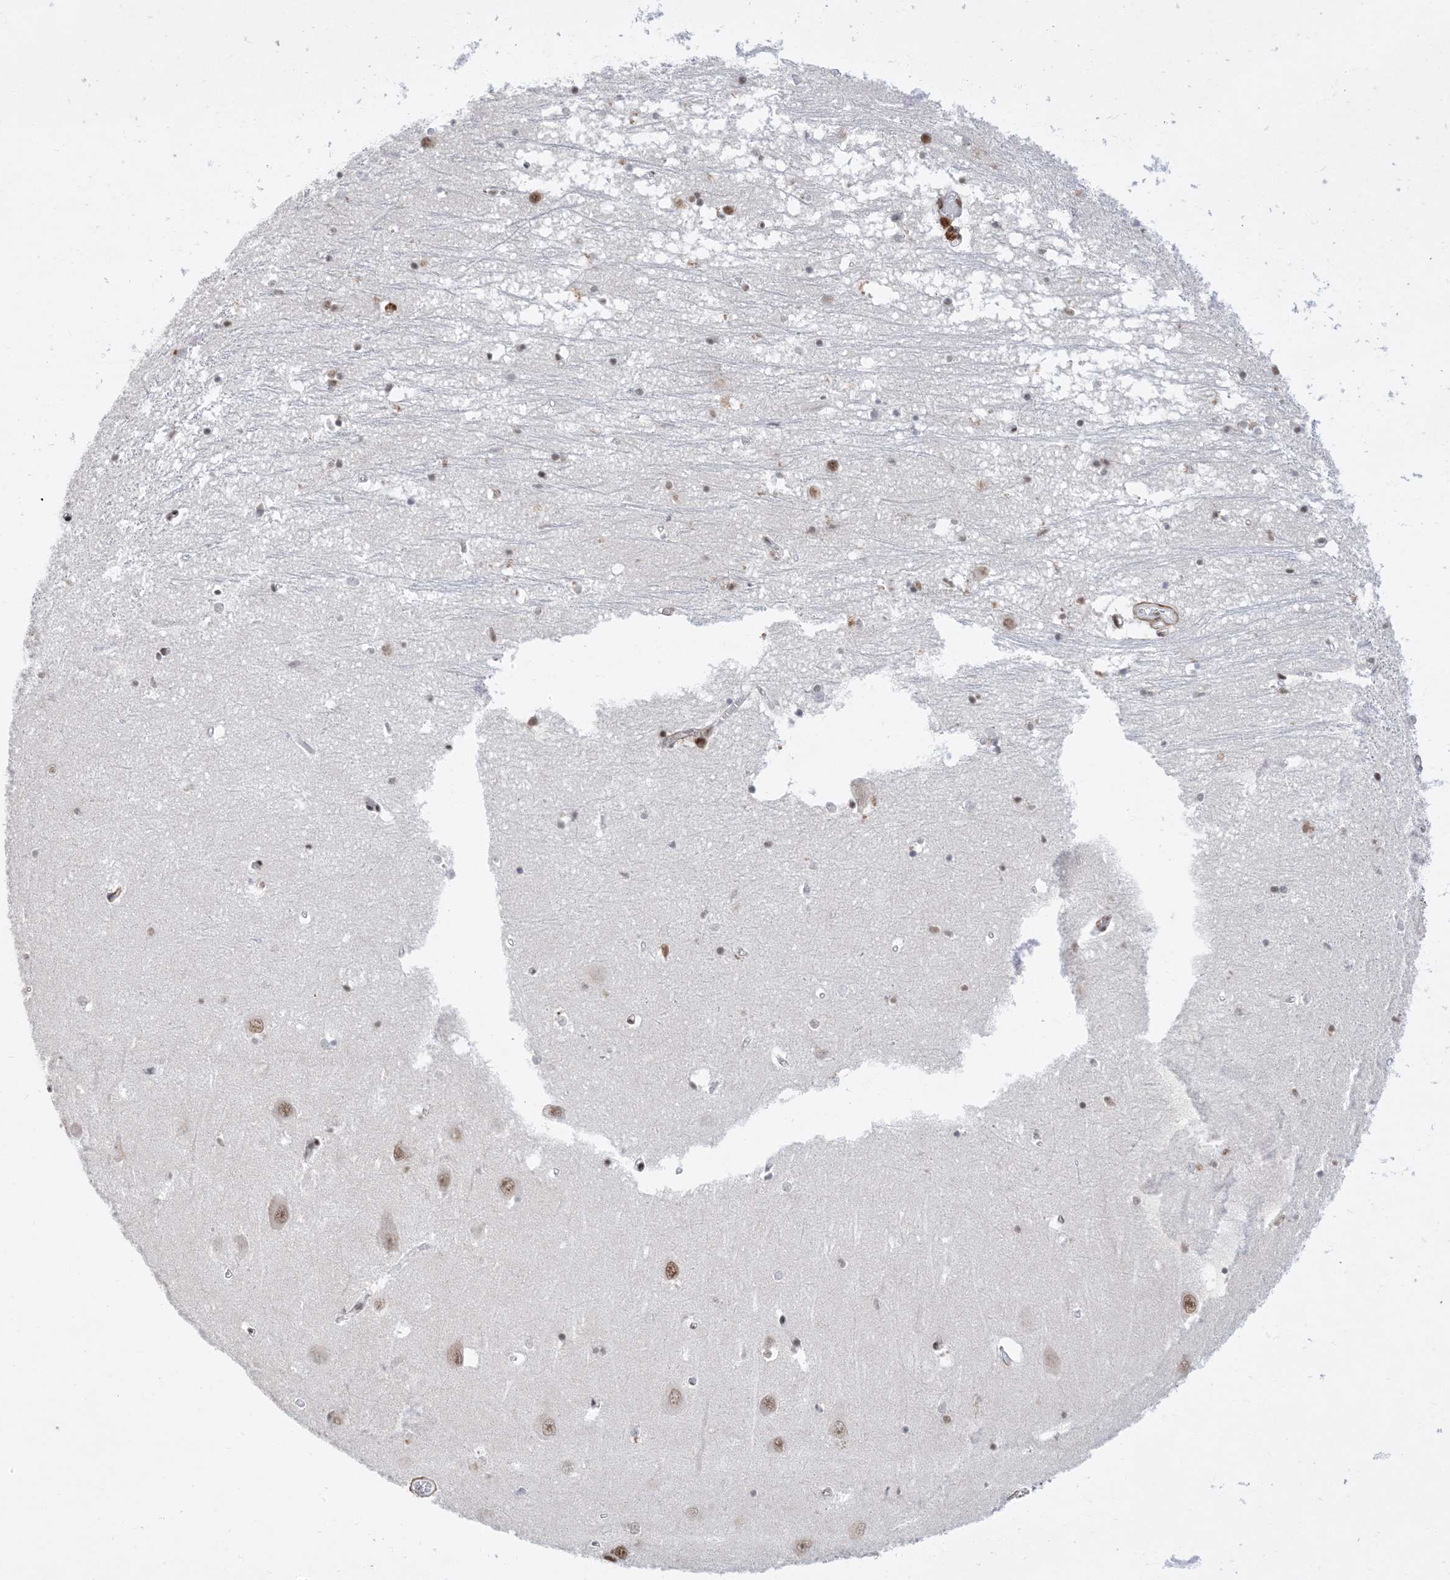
{"staining": {"intensity": "moderate", "quantity": "25%-75%", "location": "nuclear"}, "tissue": "hippocampus", "cell_type": "Glial cells", "image_type": "normal", "snomed": [{"axis": "morphology", "description": "Normal tissue, NOS"}, {"axis": "topography", "description": "Hippocampus"}], "caption": "Moderate nuclear staining for a protein is present in approximately 25%-75% of glial cells of benign hippocampus using immunohistochemistry.", "gene": "SF3A3", "patient": {"sex": "male", "age": 70}}